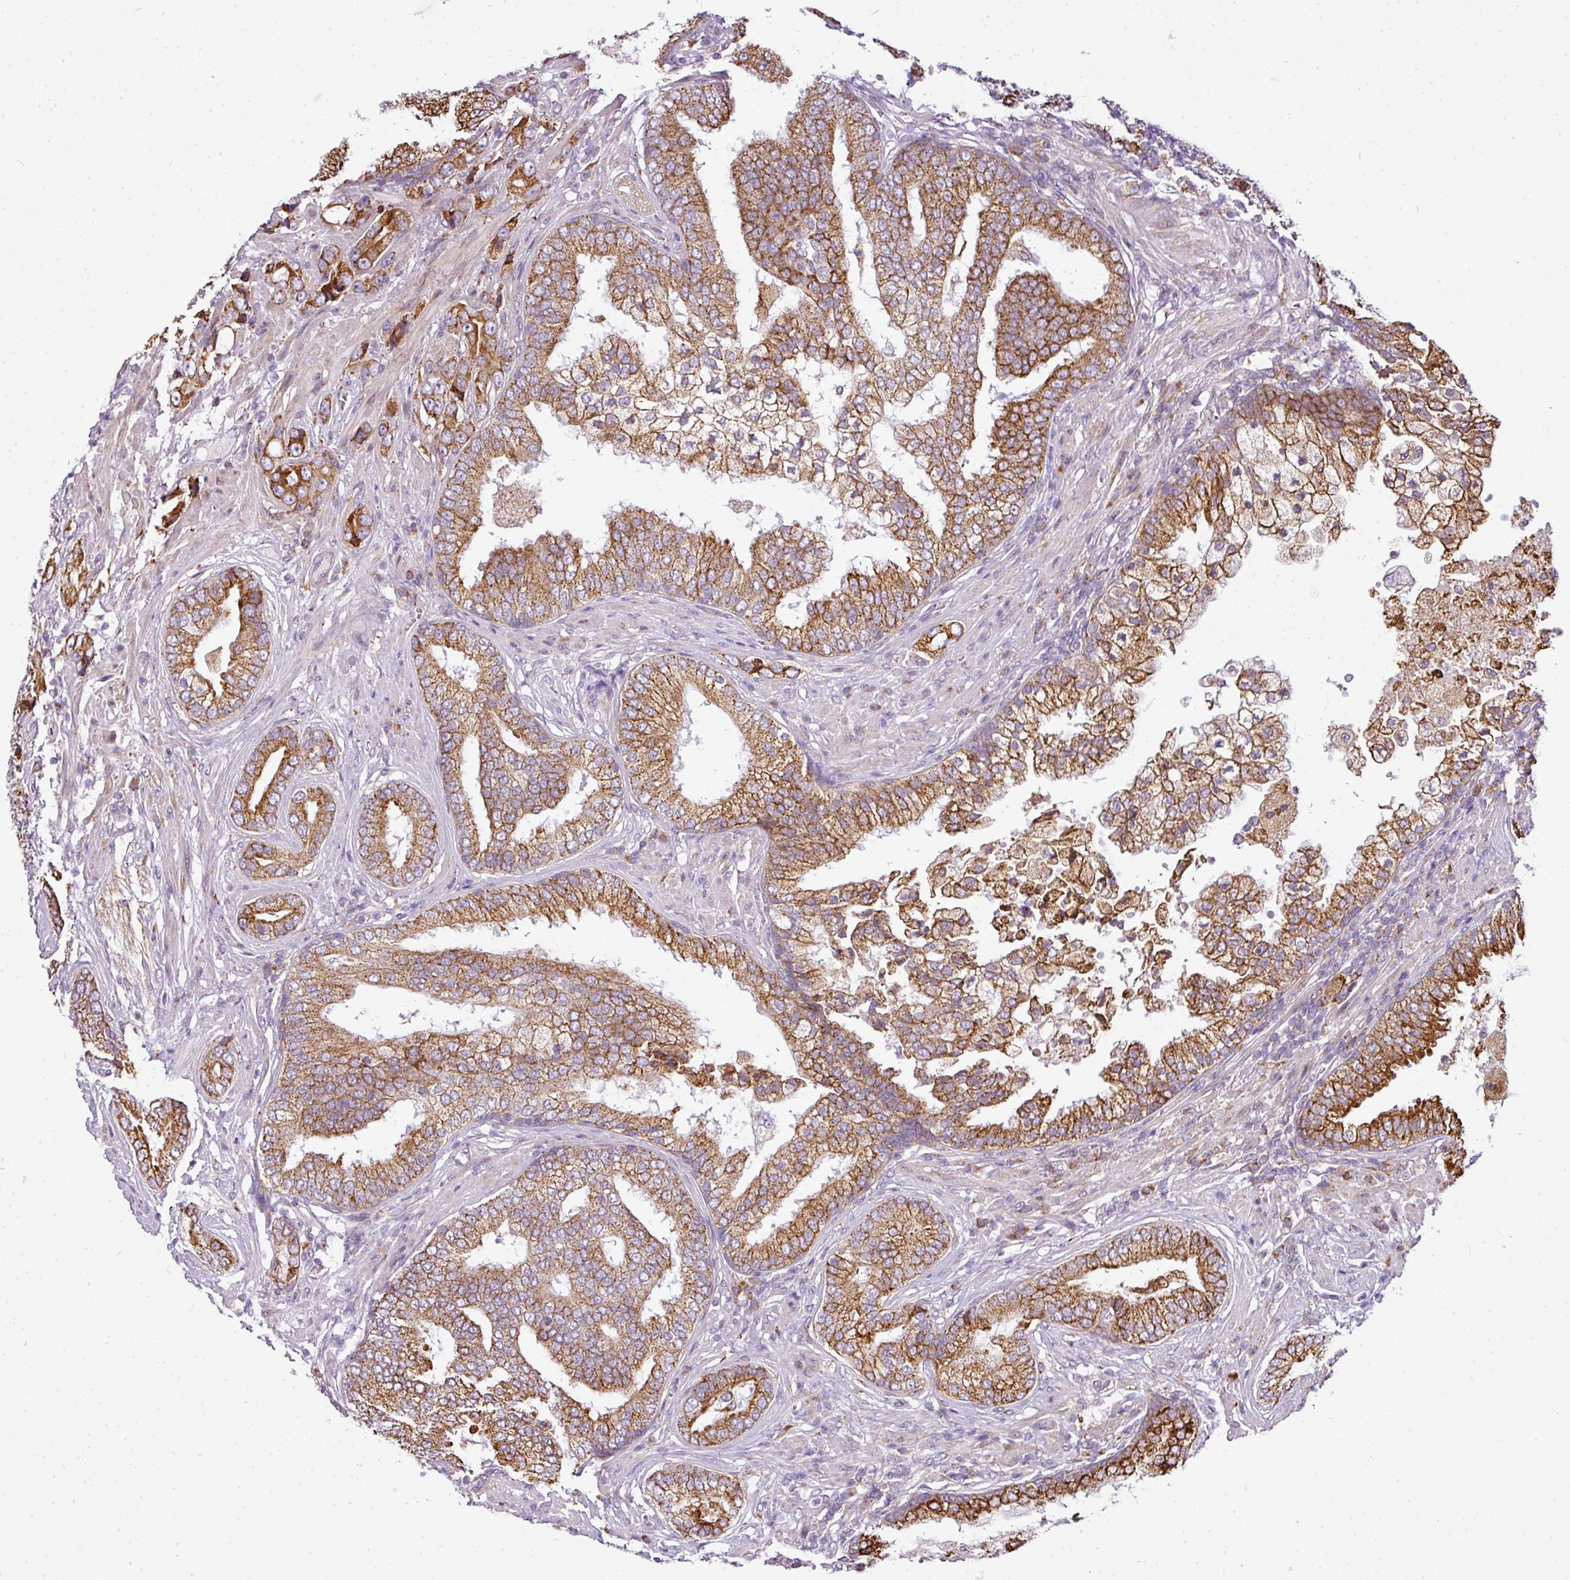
{"staining": {"intensity": "moderate", "quantity": ">75%", "location": "cytoplasmic/membranous"}, "tissue": "prostate cancer", "cell_type": "Tumor cells", "image_type": "cancer", "snomed": [{"axis": "morphology", "description": "Adenocarcinoma, High grade"}, {"axis": "topography", "description": "Prostate"}], "caption": "A medium amount of moderate cytoplasmic/membranous positivity is present in about >75% of tumor cells in prostate high-grade adenocarcinoma tissue.", "gene": "ANKRD18A", "patient": {"sex": "male", "age": 55}}